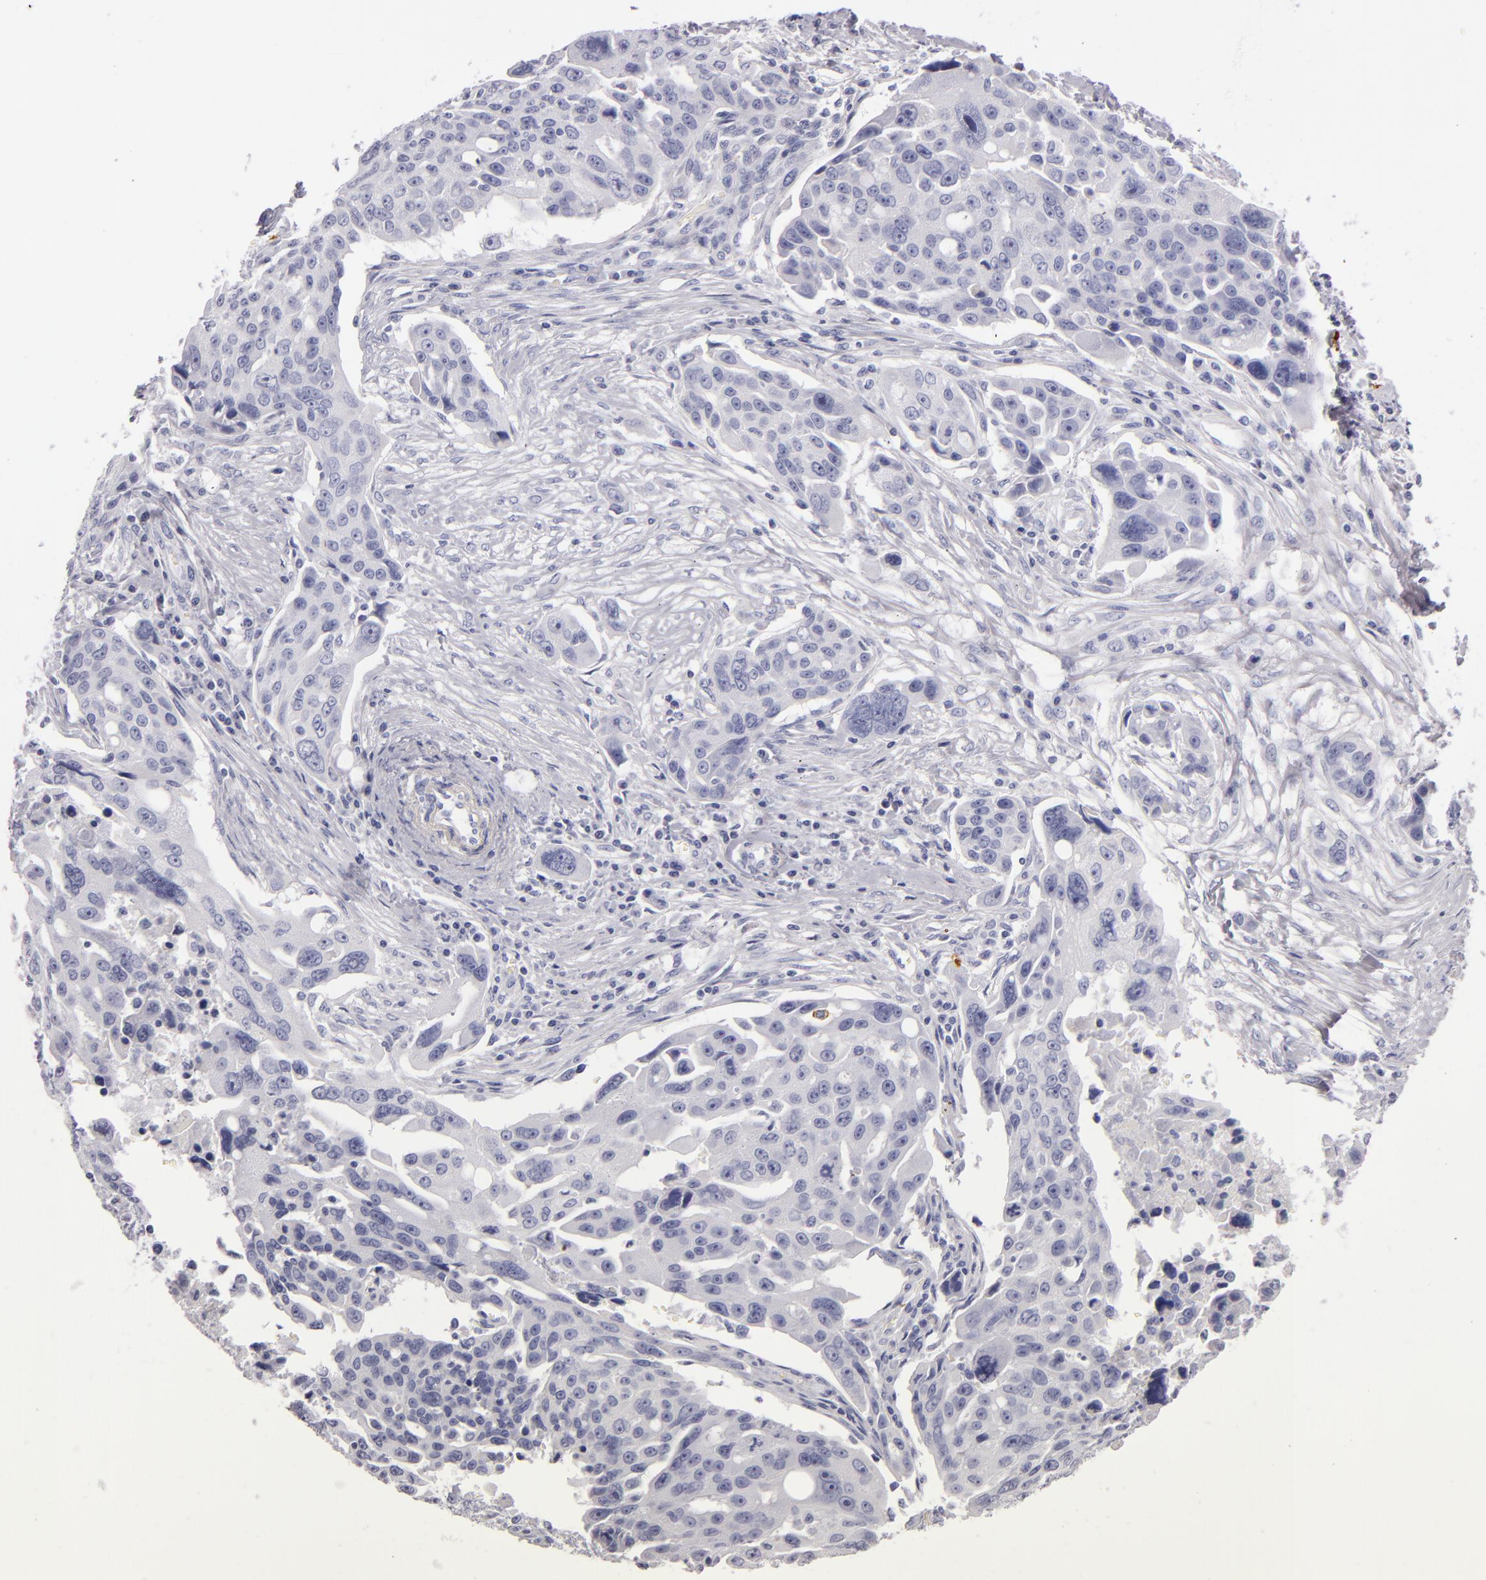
{"staining": {"intensity": "negative", "quantity": "none", "location": "none"}, "tissue": "ovarian cancer", "cell_type": "Tumor cells", "image_type": "cancer", "snomed": [{"axis": "morphology", "description": "Carcinoma, endometroid"}, {"axis": "topography", "description": "Ovary"}], "caption": "High magnification brightfield microscopy of endometroid carcinoma (ovarian) stained with DAB (3,3'-diaminobenzidine) (brown) and counterstained with hematoxylin (blue): tumor cells show no significant positivity. Nuclei are stained in blue.", "gene": "CD207", "patient": {"sex": "female", "age": 75}}